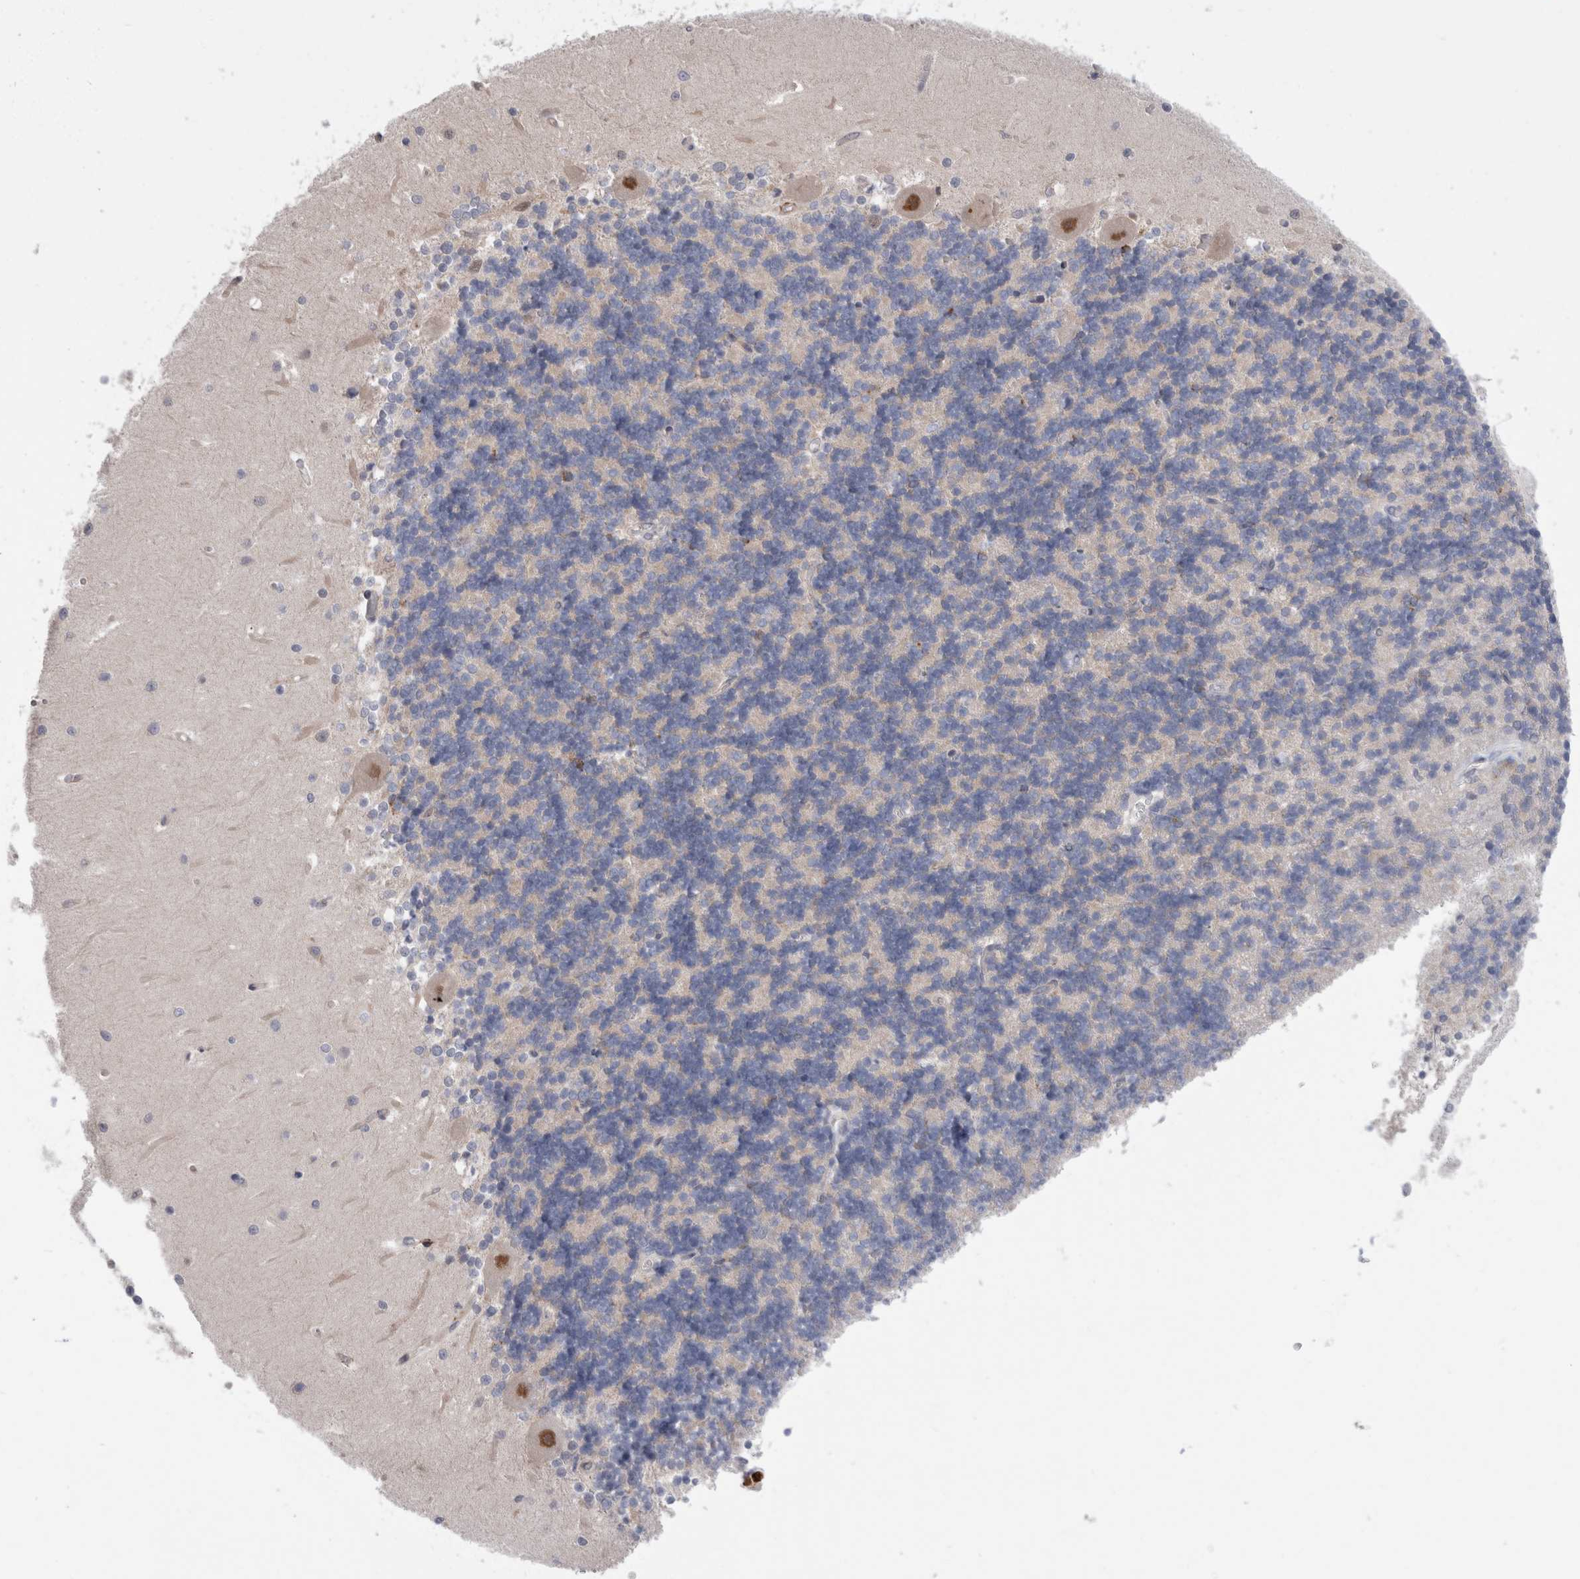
{"staining": {"intensity": "negative", "quantity": "none", "location": "none"}, "tissue": "cerebellum", "cell_type": "Cells in granular layer", "image_type": "normal", "snomed": [{"axis": "morphology", "description": "Normal tissue, NOS"}, {"axis": "topography", "description": "Cerebellum"}], "caption": "Photomicrograph shows no significant protein positivity in cells in granular layer of normal cerebellum. (DAB immunohistochemistry (IHC), high magnification).", "gene": "MRPL37", "patient": {"sex": "male", "age": 37}}